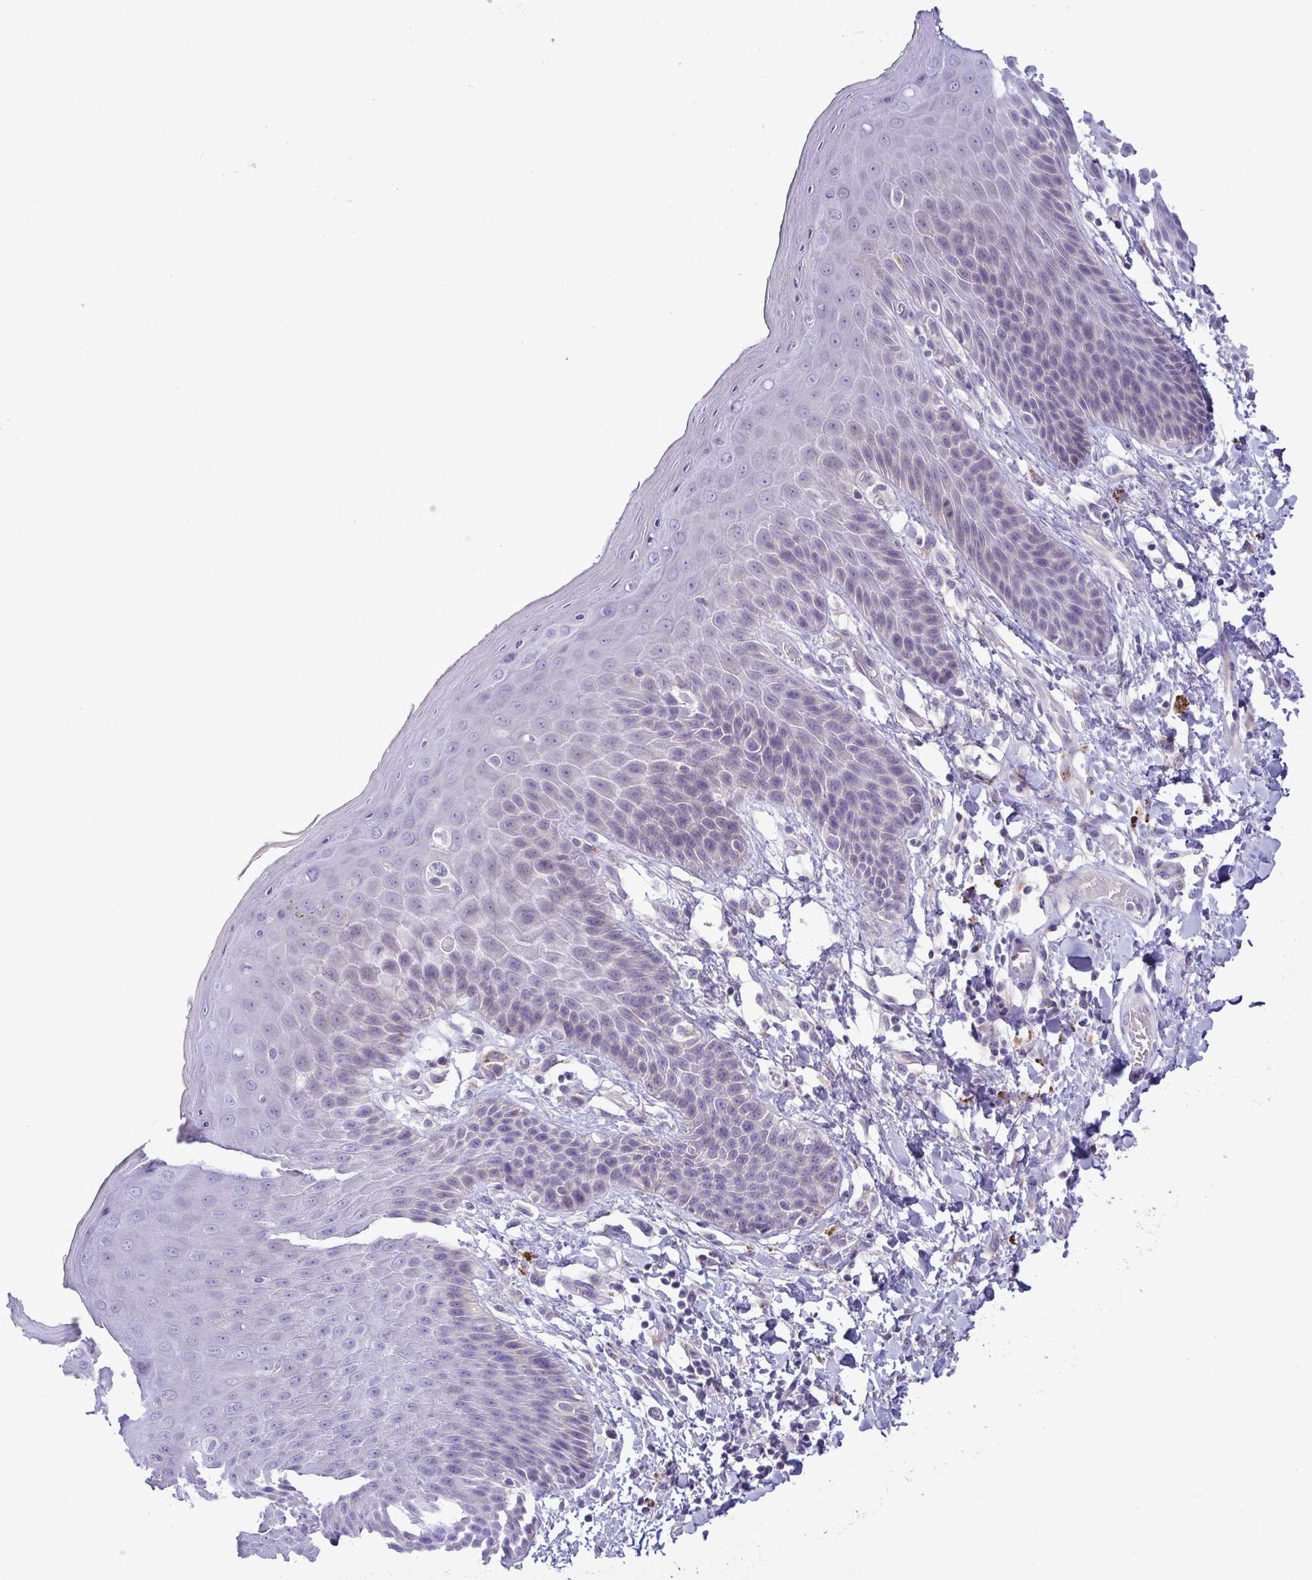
{"staining": {"intensity": "negative", "quantity": "none", "location": "none"}, "tissue": "skin", "cell_type": "Epidermal cells", "image_type": "normal", "snomed": [{"axis": "morphology", "description": "Normal tissue, NOS"}, {"axis": "topography", "description": "Anal"}, {"axis": "topography", "description": "Peripheral nerve tissue"}], "caption": "A high-resolution histopathology image shows immunohistochemistry (IHC) staining of unremarkable skin, which displays no significant positivity in epidermal cells.", "gene": "FAM86B1", "patient": {"sex": "male", "age": 51}}